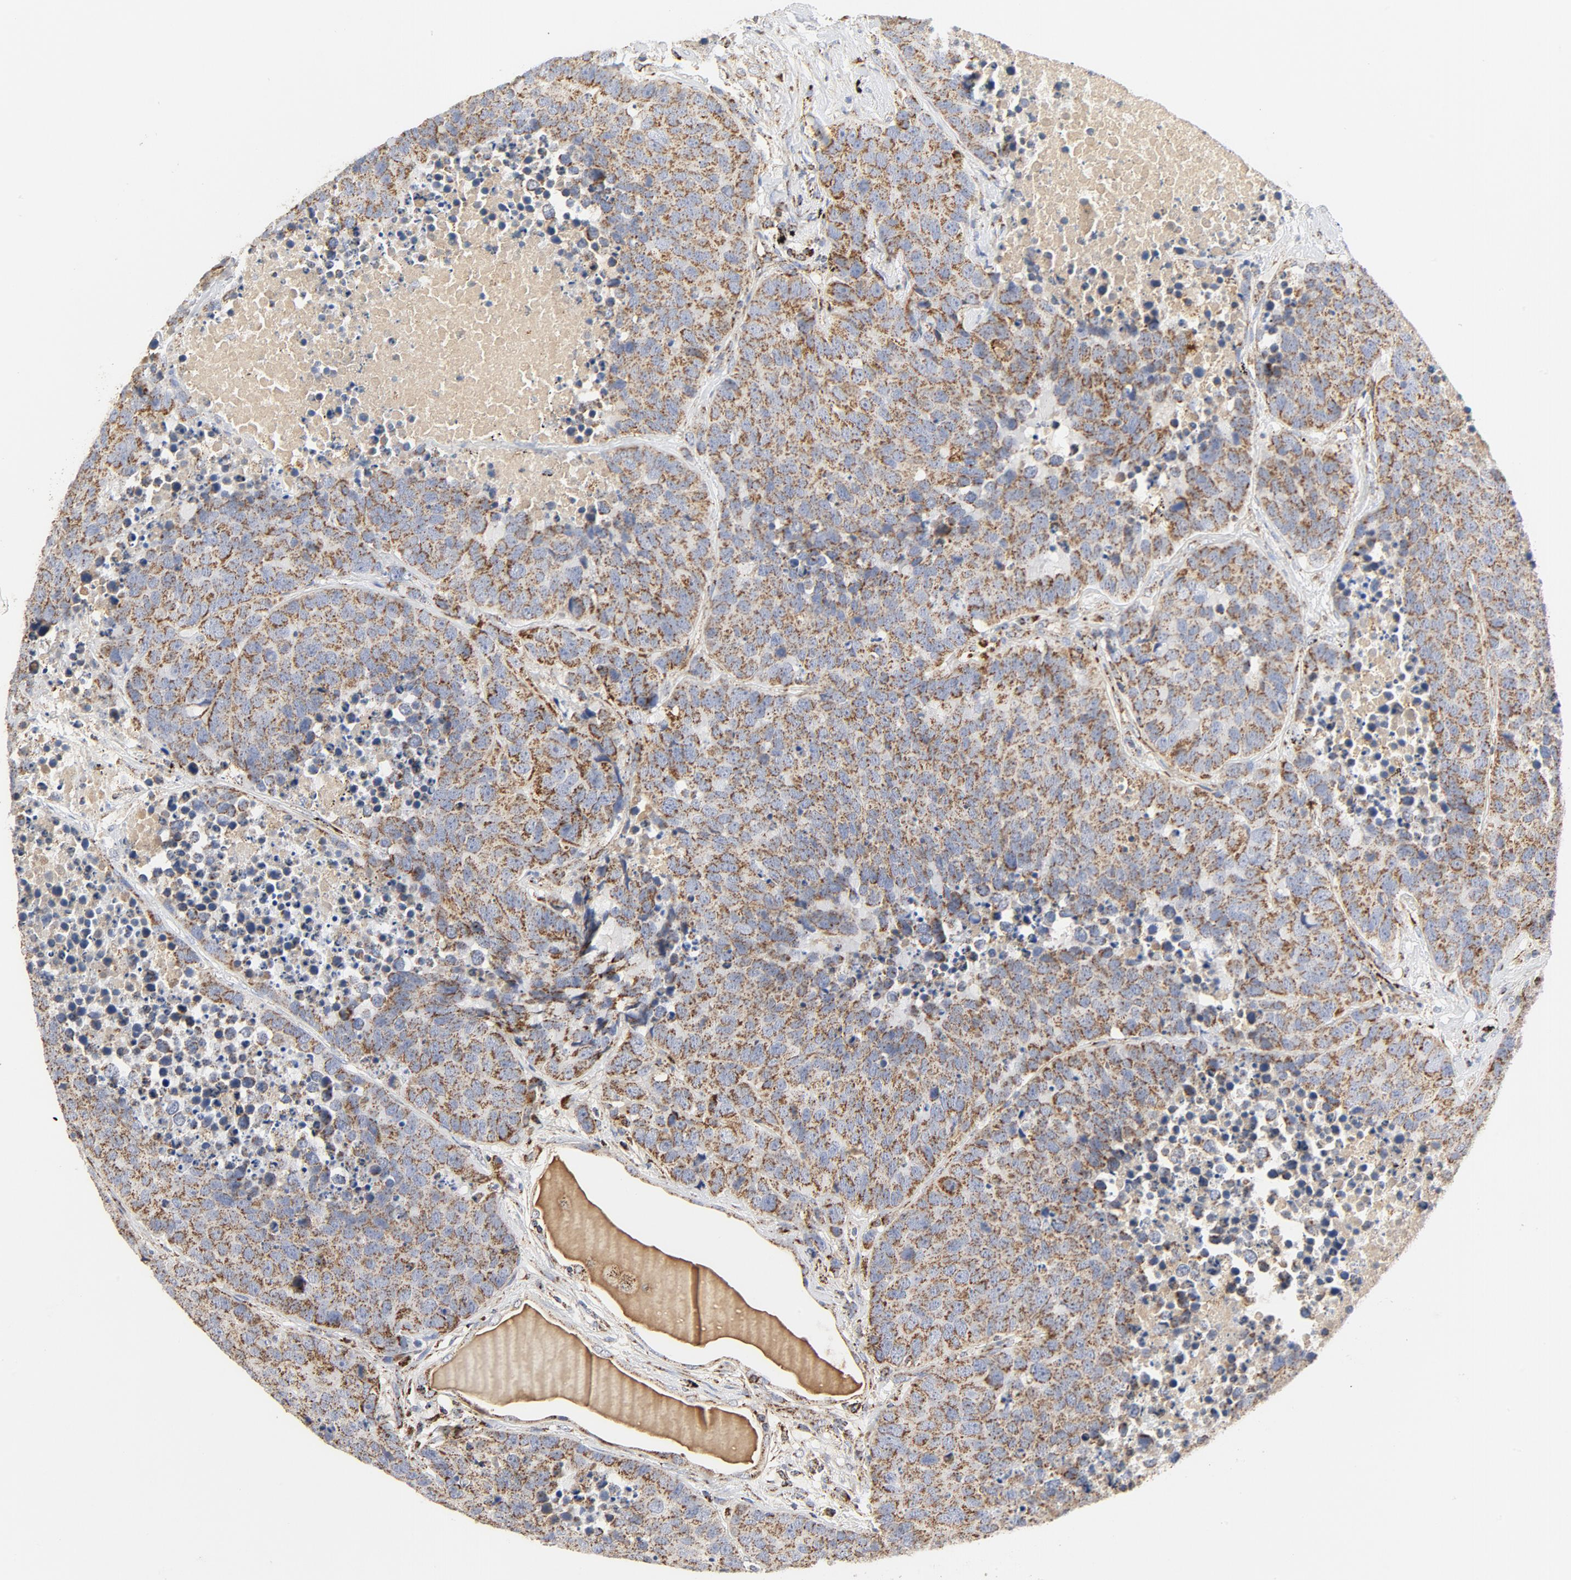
{"staining": {"intensity": "moderate", "quantity": ">75%", "location": "cytoplasmic/membranous"}, "tissue": "carcinoid", "cell_type": "Tumor cells", "image_type": "cancer", "snomed": [{"axis": "morphology", "description": "Carcinoid, malignant, NOS"}, {"axis": "topography", "description": "Lung"}], "caption": "A high-resolution histopathology image shows immunohistochemistry staining of carcinoid, which shows moderate cytoplasmic/membranous staining in about >75% of tumor cells.", "gene": "PCNX4", "patient": {"sex": "male", "age": 60}}